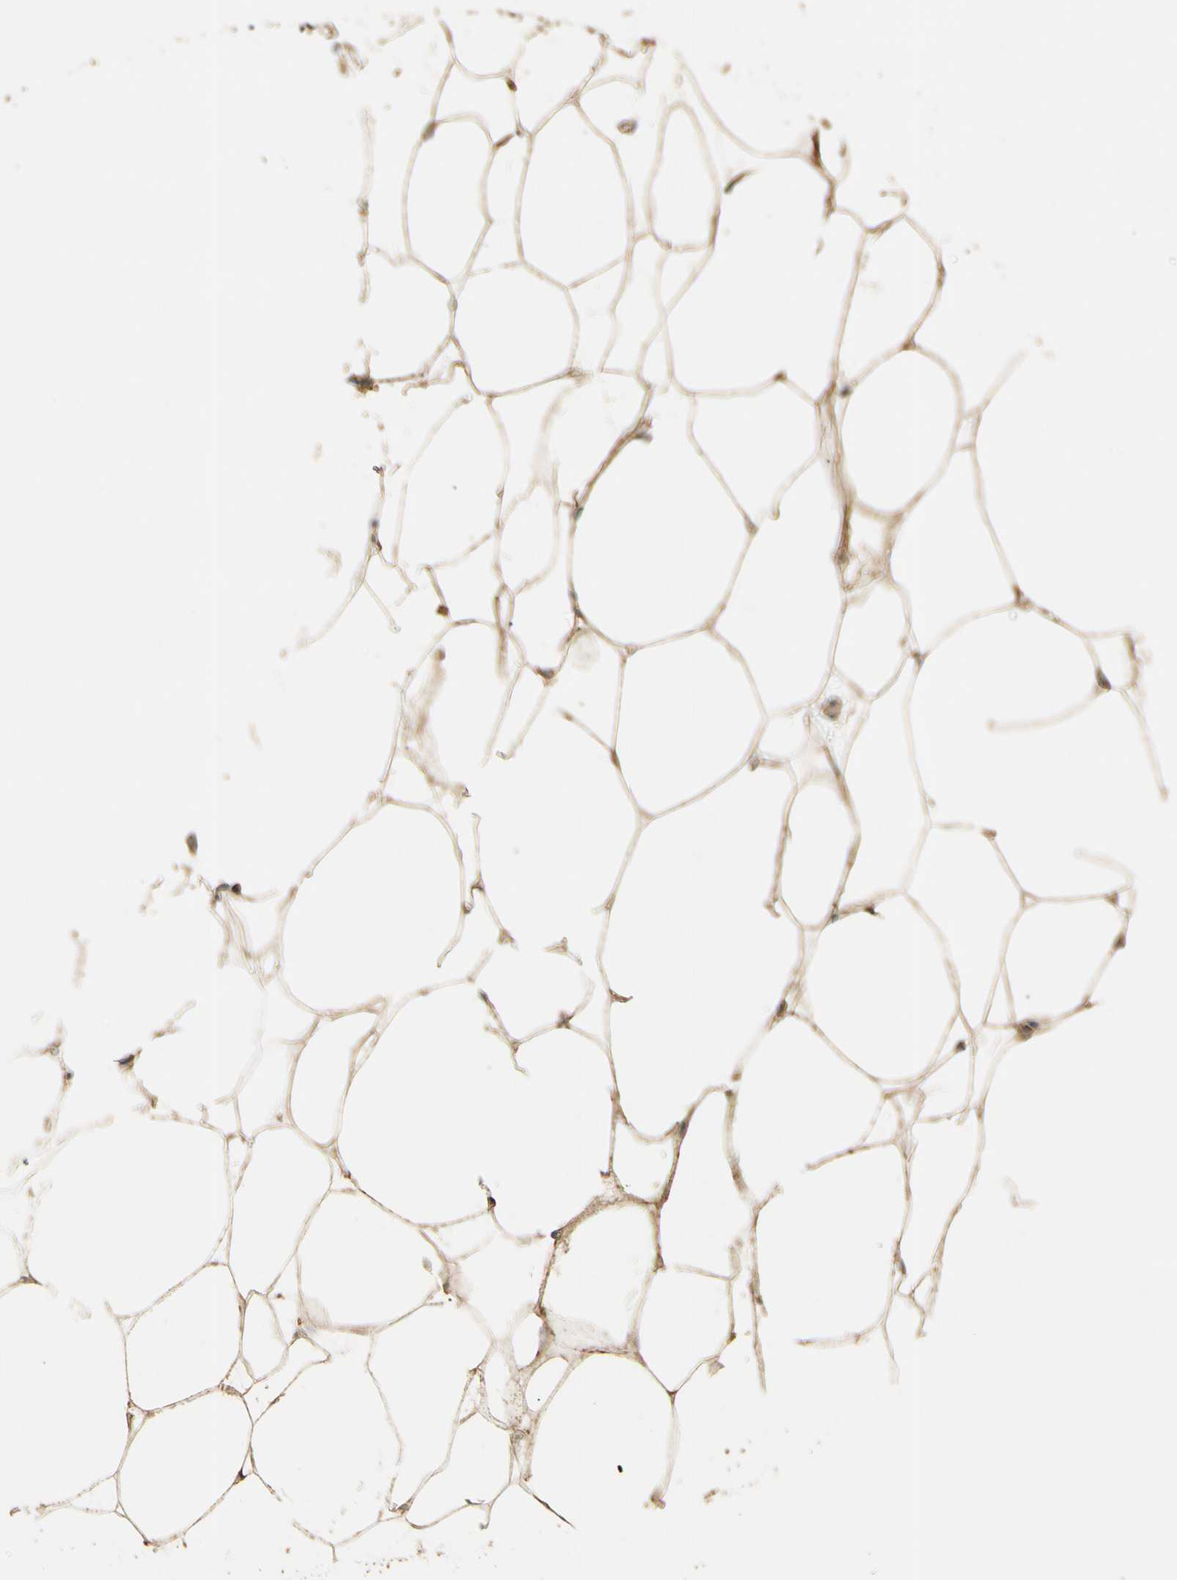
{"staining": {"intensity": "moderate", "quantity": ">75%", "location": "cytoplasmic/membranous"}, "tissue": "adipose tissue", "cell_type": "Adipocytes", "image_type": "normal", "snomed": [{"axis": "morphology", "description": "Normal tissue, NOS"}, {"axis": "morphology", "description": "Duct carcinoma"}, {"axis": "topography", "description": "Breast"}, {"axis": "topography", "description": "Adipose tissue"}], "caption": "DAB (3,3'-diaminobenzidine) immunohistochemical staining of benign adipose tissue displays moderate cytoplasmic/membranous protein expression in approximately >75% of adipocytes.", "gene": "PLXNA1", "patient": {"sex": "female", "age": 37}}